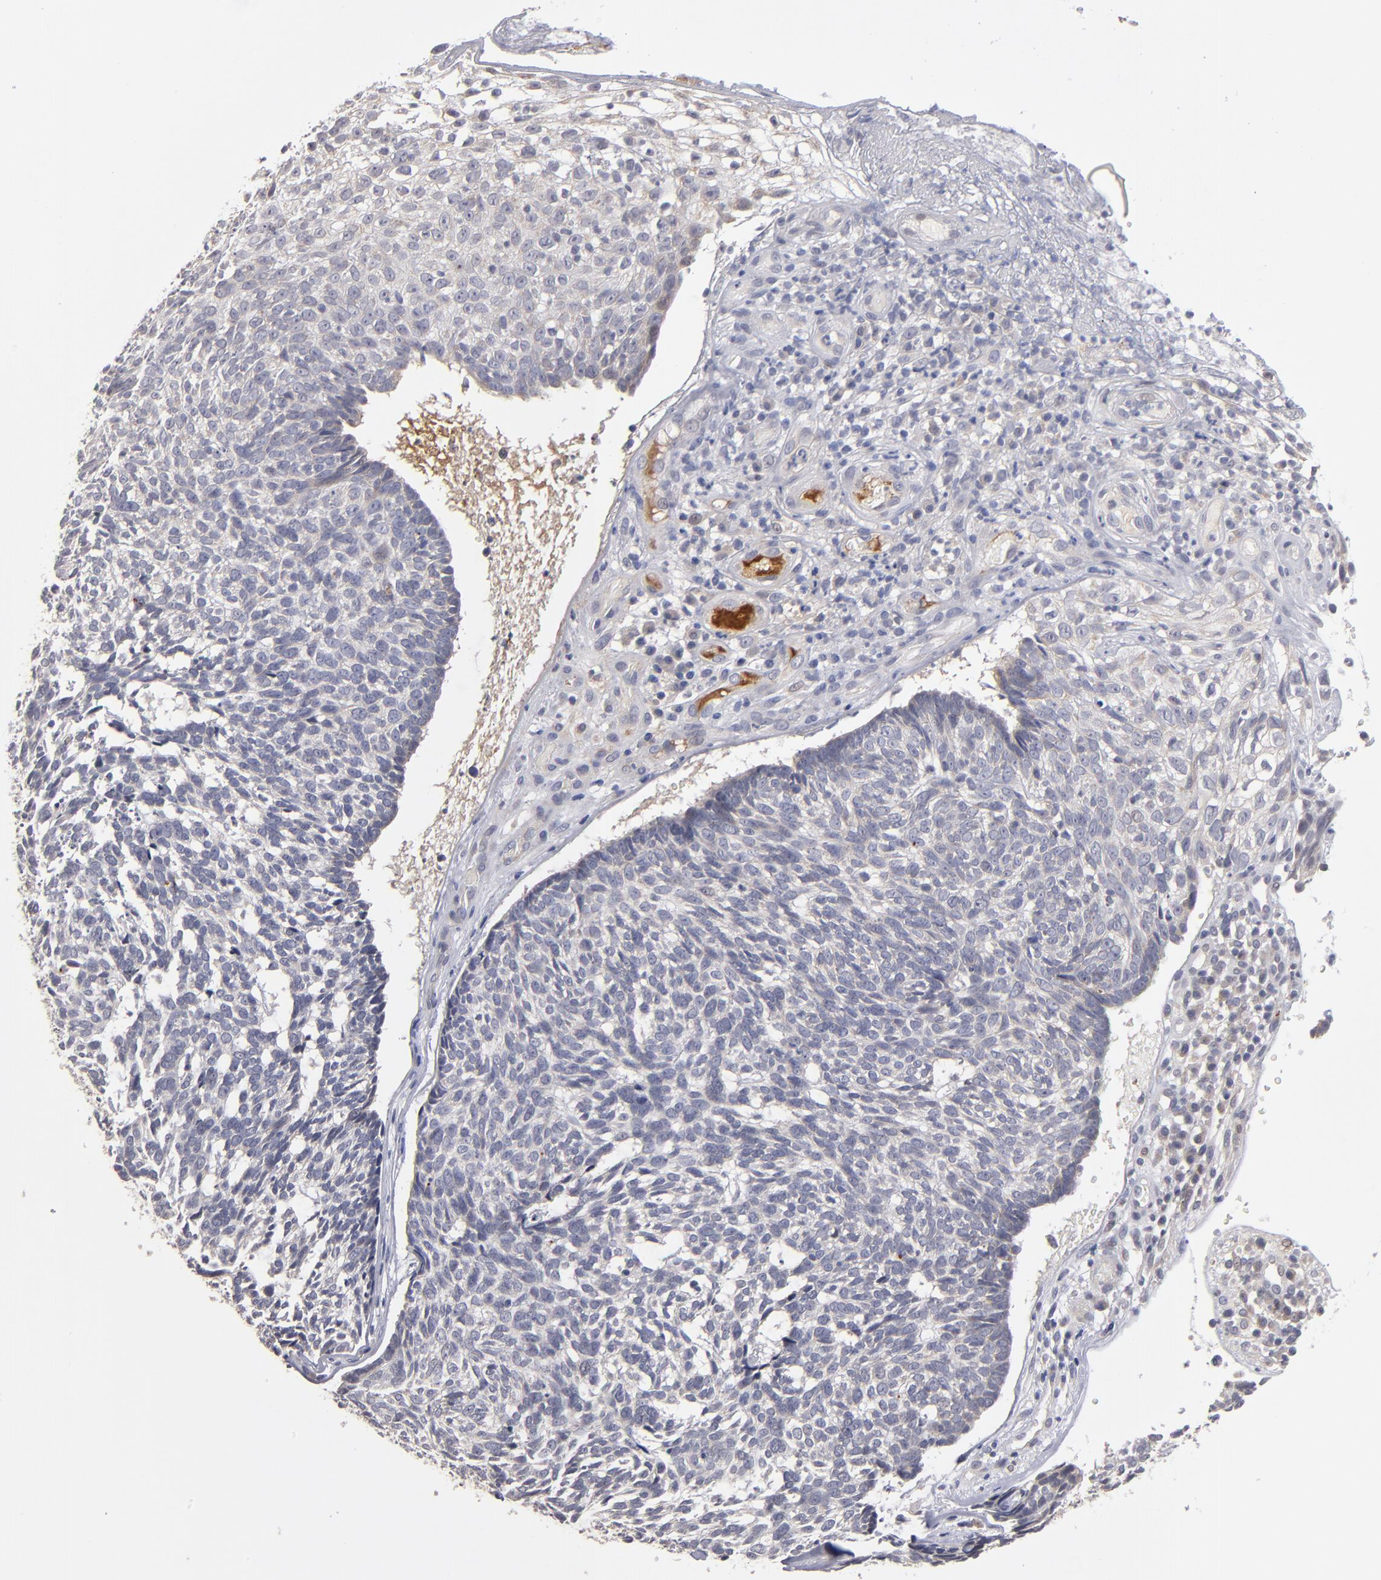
{"staining": {"intensity": "negative", "quantity": "none", "location": "none"}, "tissue": "skin cancer", "cell_type": "Tumor cells", "image_type": "cancer", "snomed": [{"axis": "morphology", "description": "Basal cell carcinoma"}, {"axis": "topography", "description": "Skin"}], "caption": "Protein analysis of skin cancer (basal cell carcinoma) reveals no significant staining in tumor cells.", "gene": "EXD2", "patient": {"sex": "male", "age": 72}}